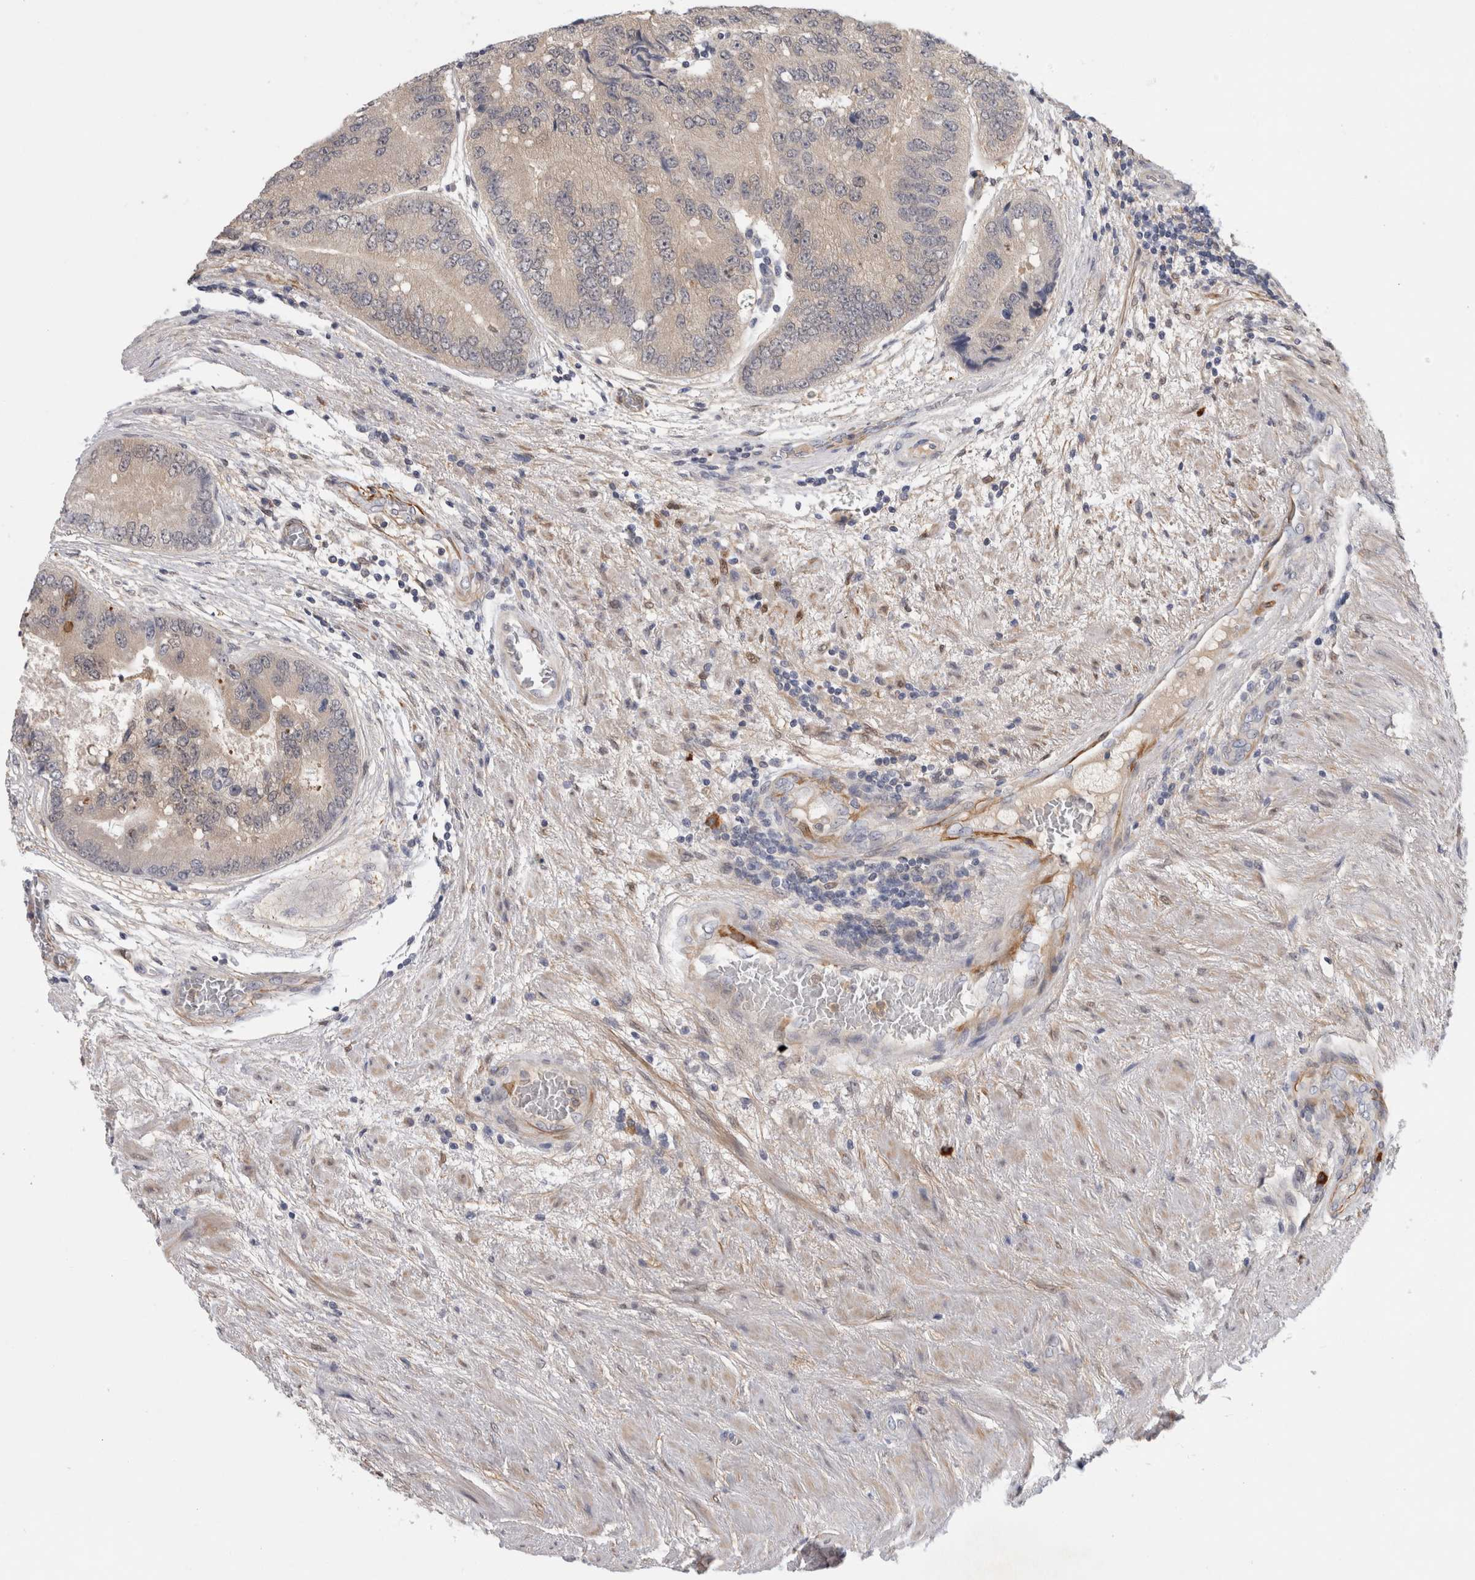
{"staining": {"intensity": "negative", "quantity": "none", "location": "none"}, "tissue": "prostate cancer", "cell_type": "Tumor cells", "image_type": "cancer", "snomed": [{"axis": "morphology", "description": "Adenocarcinoma, High grade"}, {"axis": "topography", "description": "Prostate"}], "caption": "Tumor cells are negative for brown protein staining in prostate adenocarcinoma (high-grade).", "gene": "PGM1", "patient": {"sex": "male", "age": 70}}